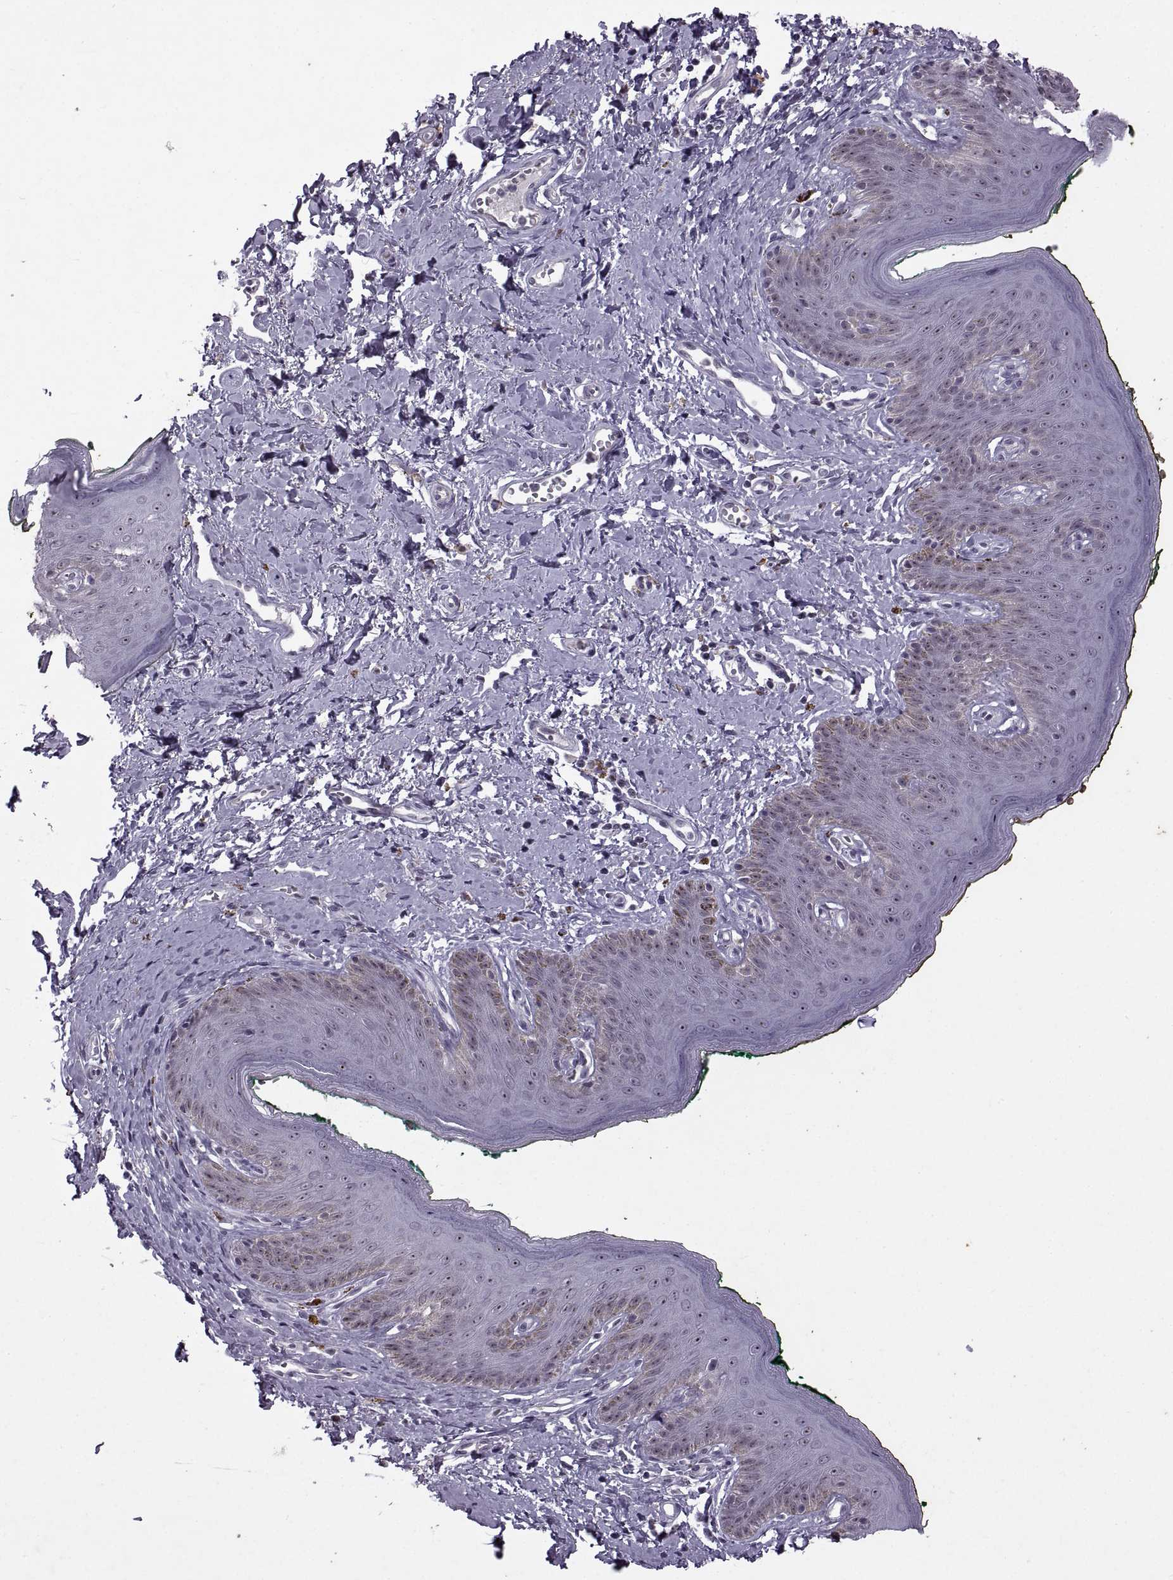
{"staining": {"intensity": "strong", "quantity": "<25%", "location": "nuclear"}, "tissue": "skin", "cell_type": "Epidermal cells", "image_type": "normal", "snomed": [{"axis": "morphology", "description": "Normal tissue, NOS"}, {"axis": "topography", "description": "Vulva"}], "caption": "Strong nuclear positivity is identified in about <25% of epidermal cells in benign skin. Using DAB (brown) and hematoxylin (blue) stains, captured at high magnification using brightfield microscopy.", "gene": "SINHCAF", "patient": {"sex": "female", "age": 66}}